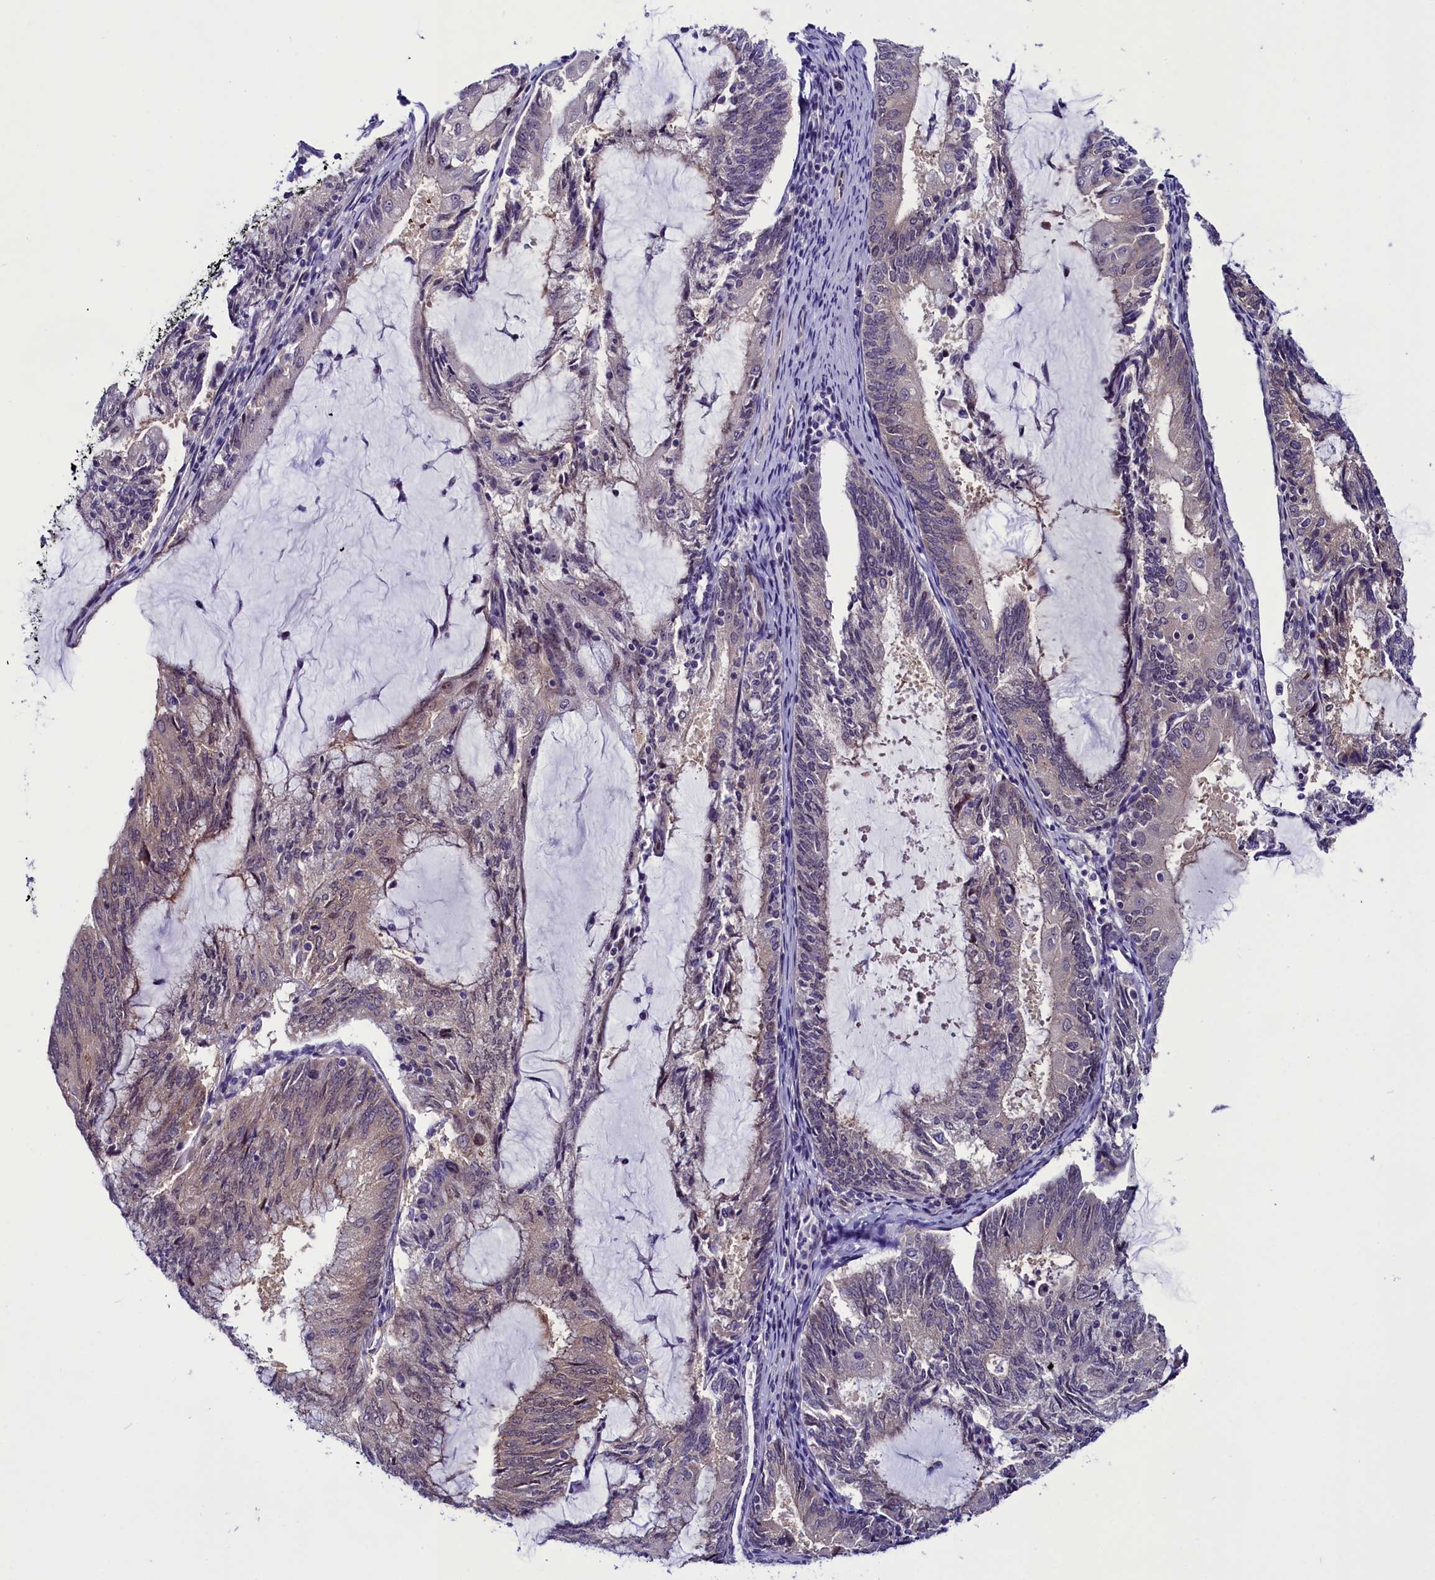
{"staining": {"intensity": "weak", "quantity": "<25%", "location": "cytoplasmic/membranous"}, "tissue": "endometrial cancer", "cell_type": "Tumor cells", "image_type": "cancer", "snomed": [{"axis": "morphology", "description": "Adenocarcinoma, NOS"}, {"axis": "topography", "description": "Endometrium"}], "caption": "DAB immunohistochemical staining of endometrial cancer demonstrates no significant positivity in tumor cells. The staining was performed using DAB (3,3'-diaminobenzidine) to visualize the protein expression in brown, while the nuclei were stained in blue with hematoxylin (Magnification: 20x).", "gene": "CCDC106", "patient": {"sex": "female", "age": 81}}